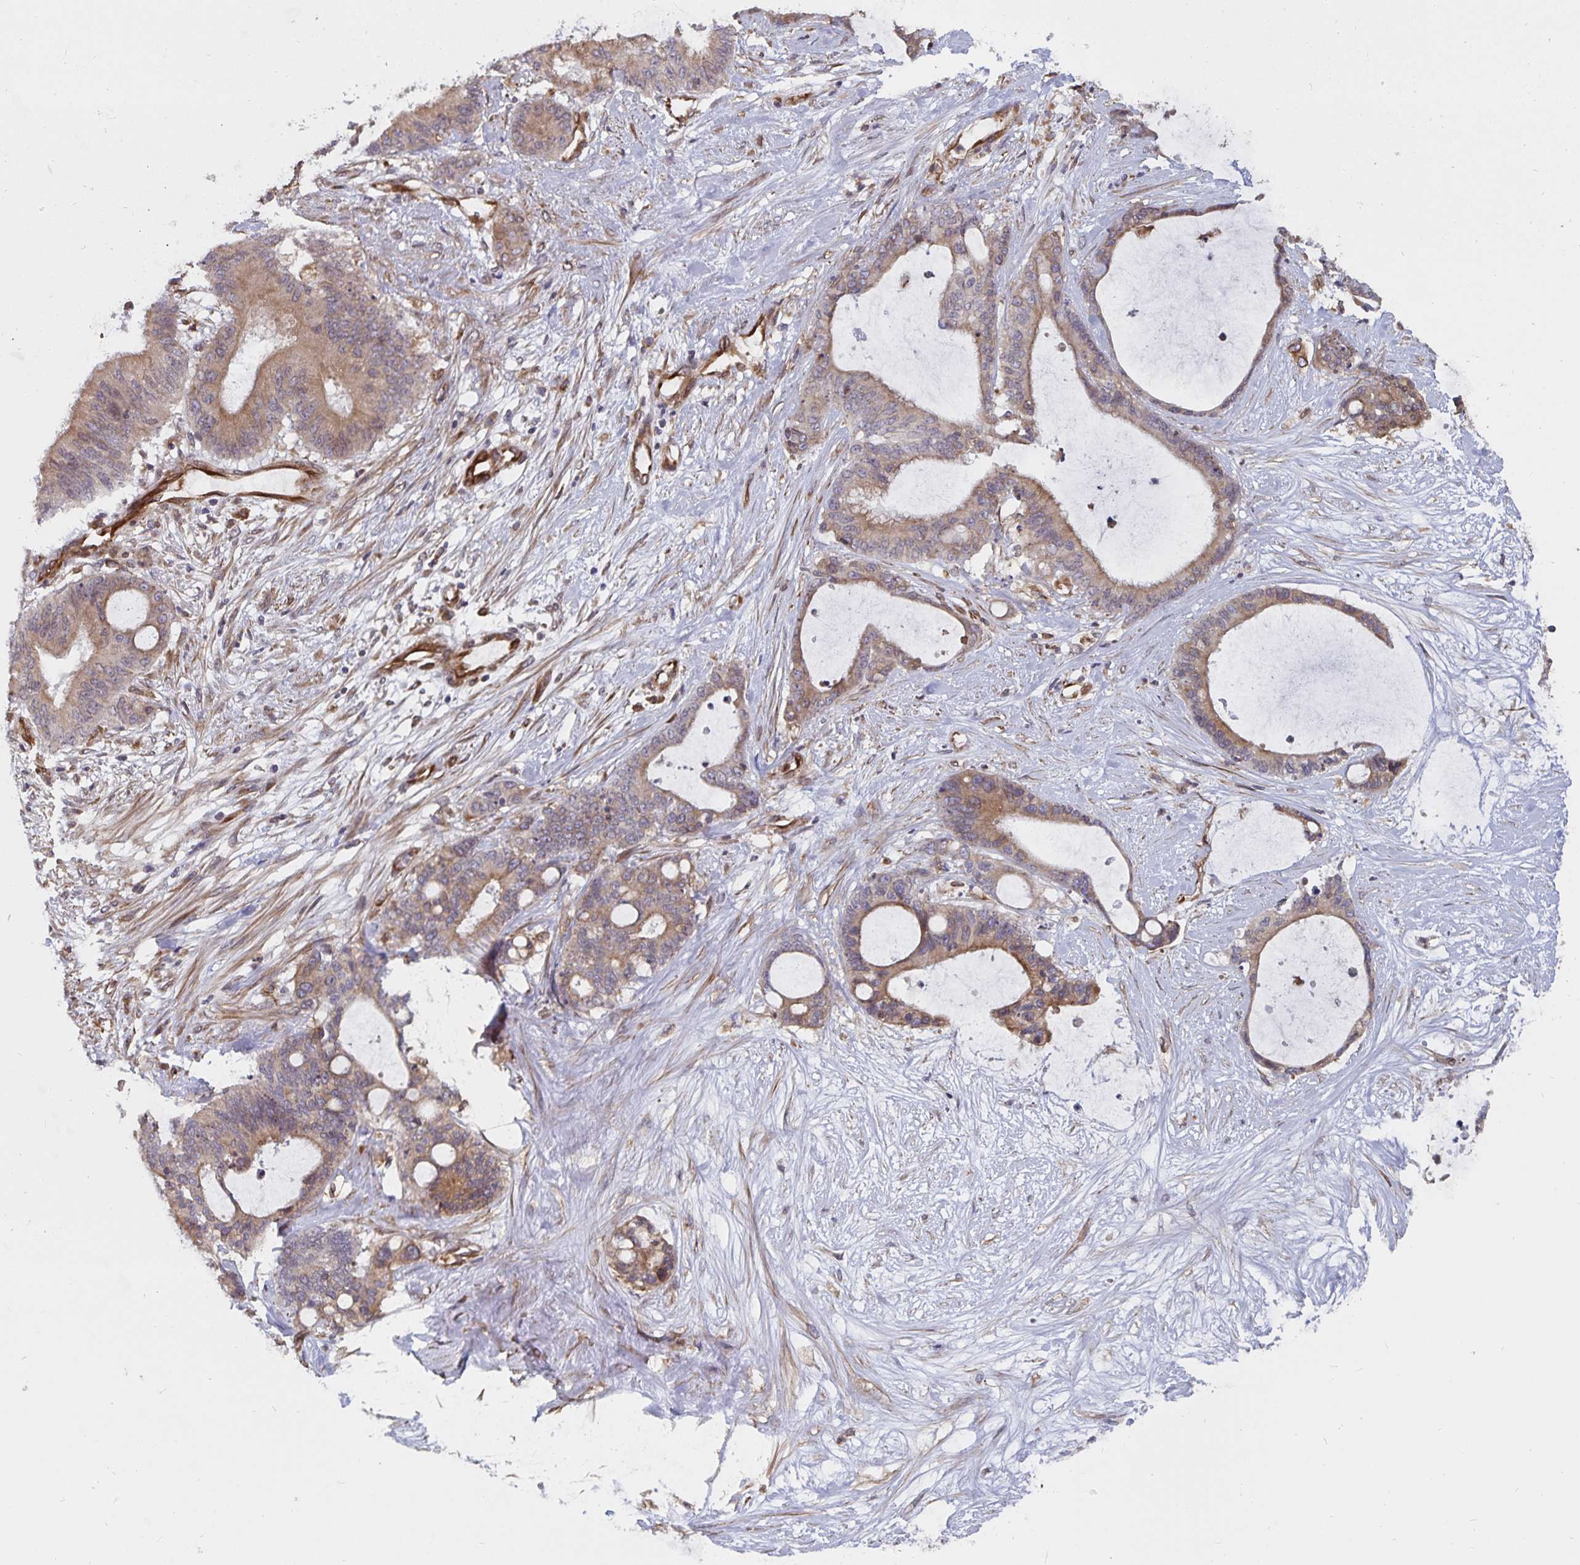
{"staining": {"intensity": "moderate", "quantity": ">75%", "location": "cytoplasmic/membranous"}, "tissue": "liver cancer", "cell_type": "Tumor cells", "image_type": "cancer", "snomed": [{"axis": "morphology", "description": "Normal tissue, NOS"}, {"axis": "morphology", "description": "Cholangiocarcinoma"}, {"axis": "topography", "description": "Liver"}, {"axis": "topography", "description": "Peripheral nerve tissue"}], "caption": "Approximately >75% of tumor cells in human liver cancer (cholangiocarcinoma) demonstrate moderate cytoplasmic/membranous protein positivity as visualized by brown immunohistochemical staining.", "gene": "BCAP29", "patient": {"sex": "female", "age": 73}}